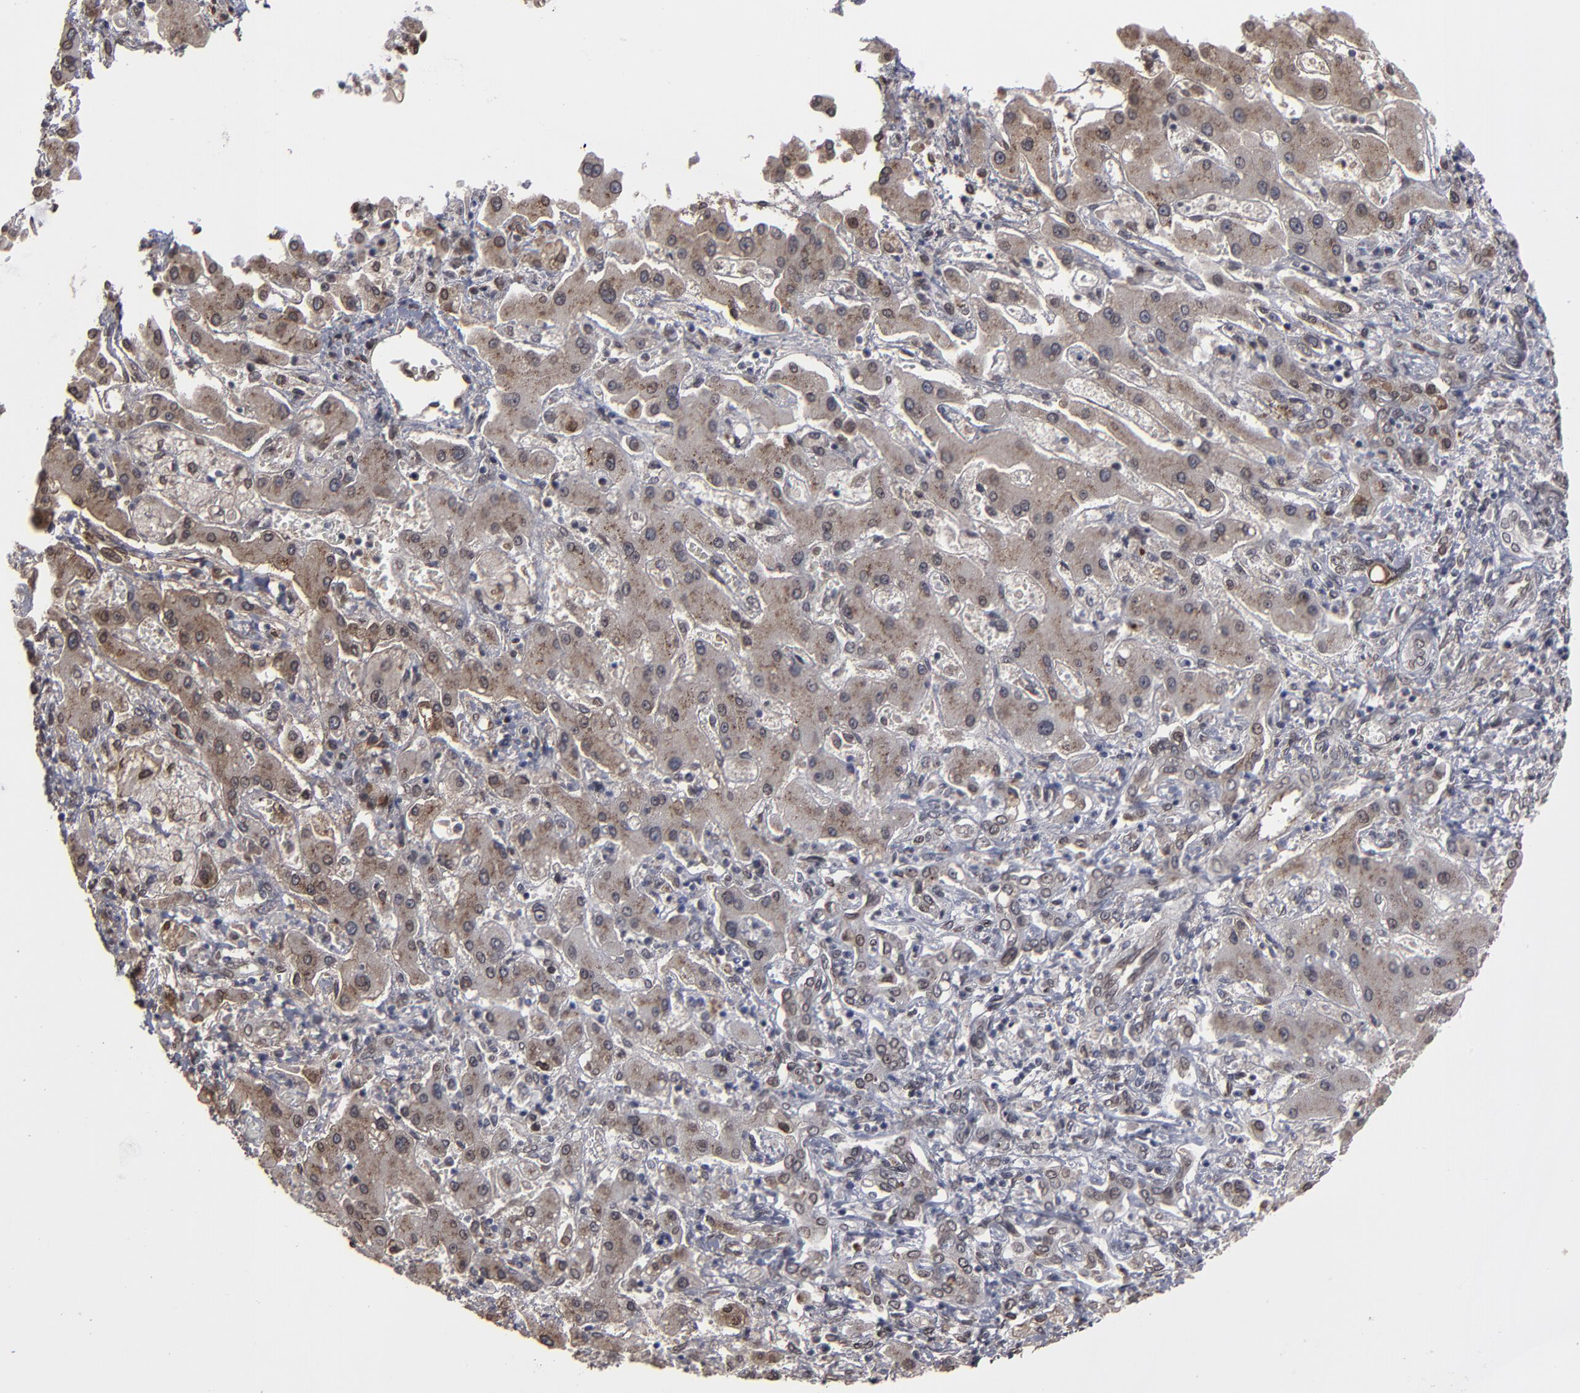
{"staining": {"intensity": "moderate", "quantity": "25%-75%", "location": "cytoplasmic/membranous,nuclear"}, "tissue": "liver cancer", "cell_type": "Tumor cells", "image_type": "cancer", "snomed": [{"axis": "morphology", "description": "Cholangiocarcinoma"}, {"axis": "topography", "description": "Liver"}], "caption": "Protein staining of liver cholangiocarcinoma tissue demonstrates moderate cytoplasmic/membranous and nuclear staining in approximately 25%-75% of tumor cells.", "gene": "BAZ1A", "patient": {"sex": "male", "age": 50}}